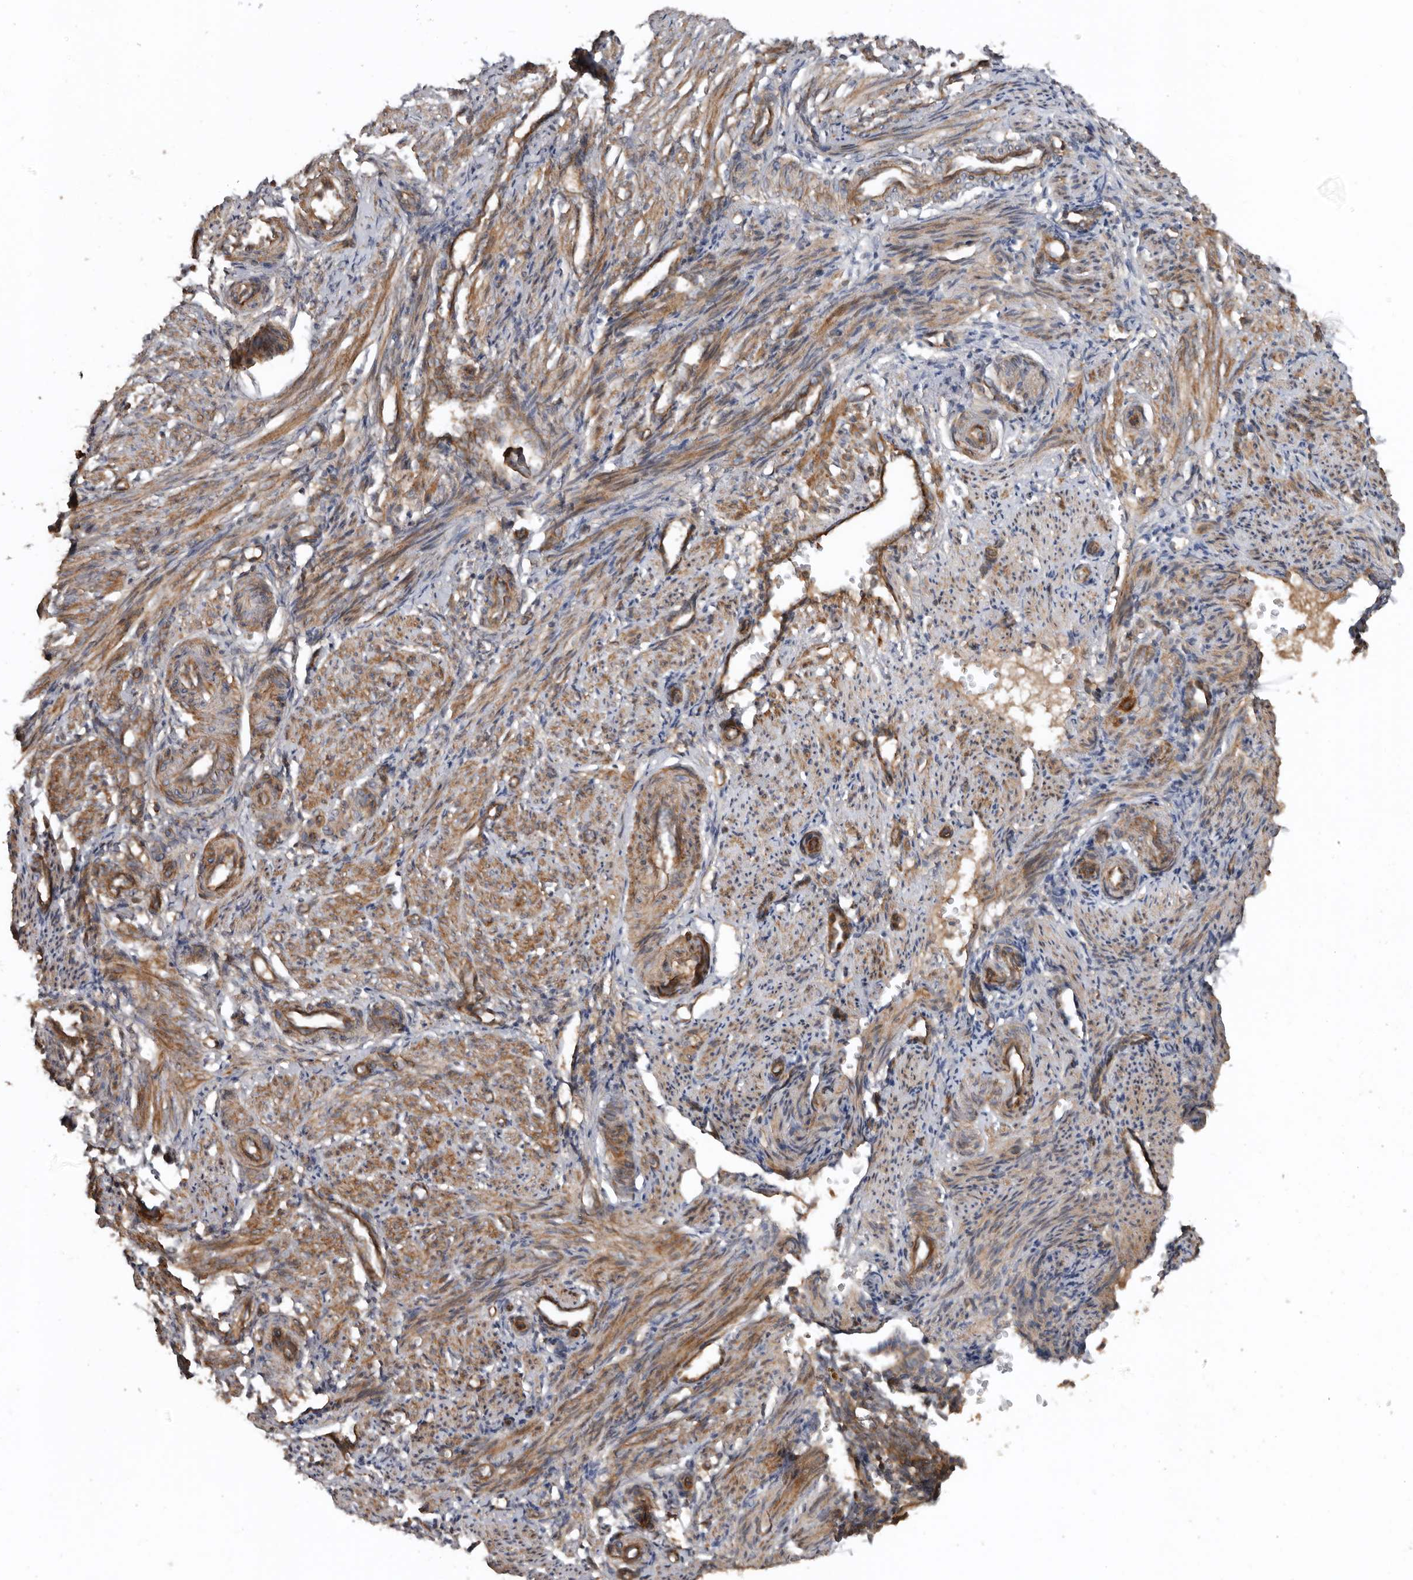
{"staining": {"intensity": "moderate", "quantity": ">75%", "location": "cytoplasmic/membranous"}, "tissue": "smooth muscle", "cell_type": "Smooth muscle cells", "image_type": "normal", "snomed": [{"axis": "morphology", "description": "Normal tissue, NOS"}, {"axis": "topography", "description": "Endometrium"}], "caption": "Human smooth muscle stained with a brown dye exhibits moderate cytoplasmic/membranous positive positivity in about >75% of smooth muscle cells.", "gene": "EXOC3L1", "patient": {"sex": "female", "age": 33}}